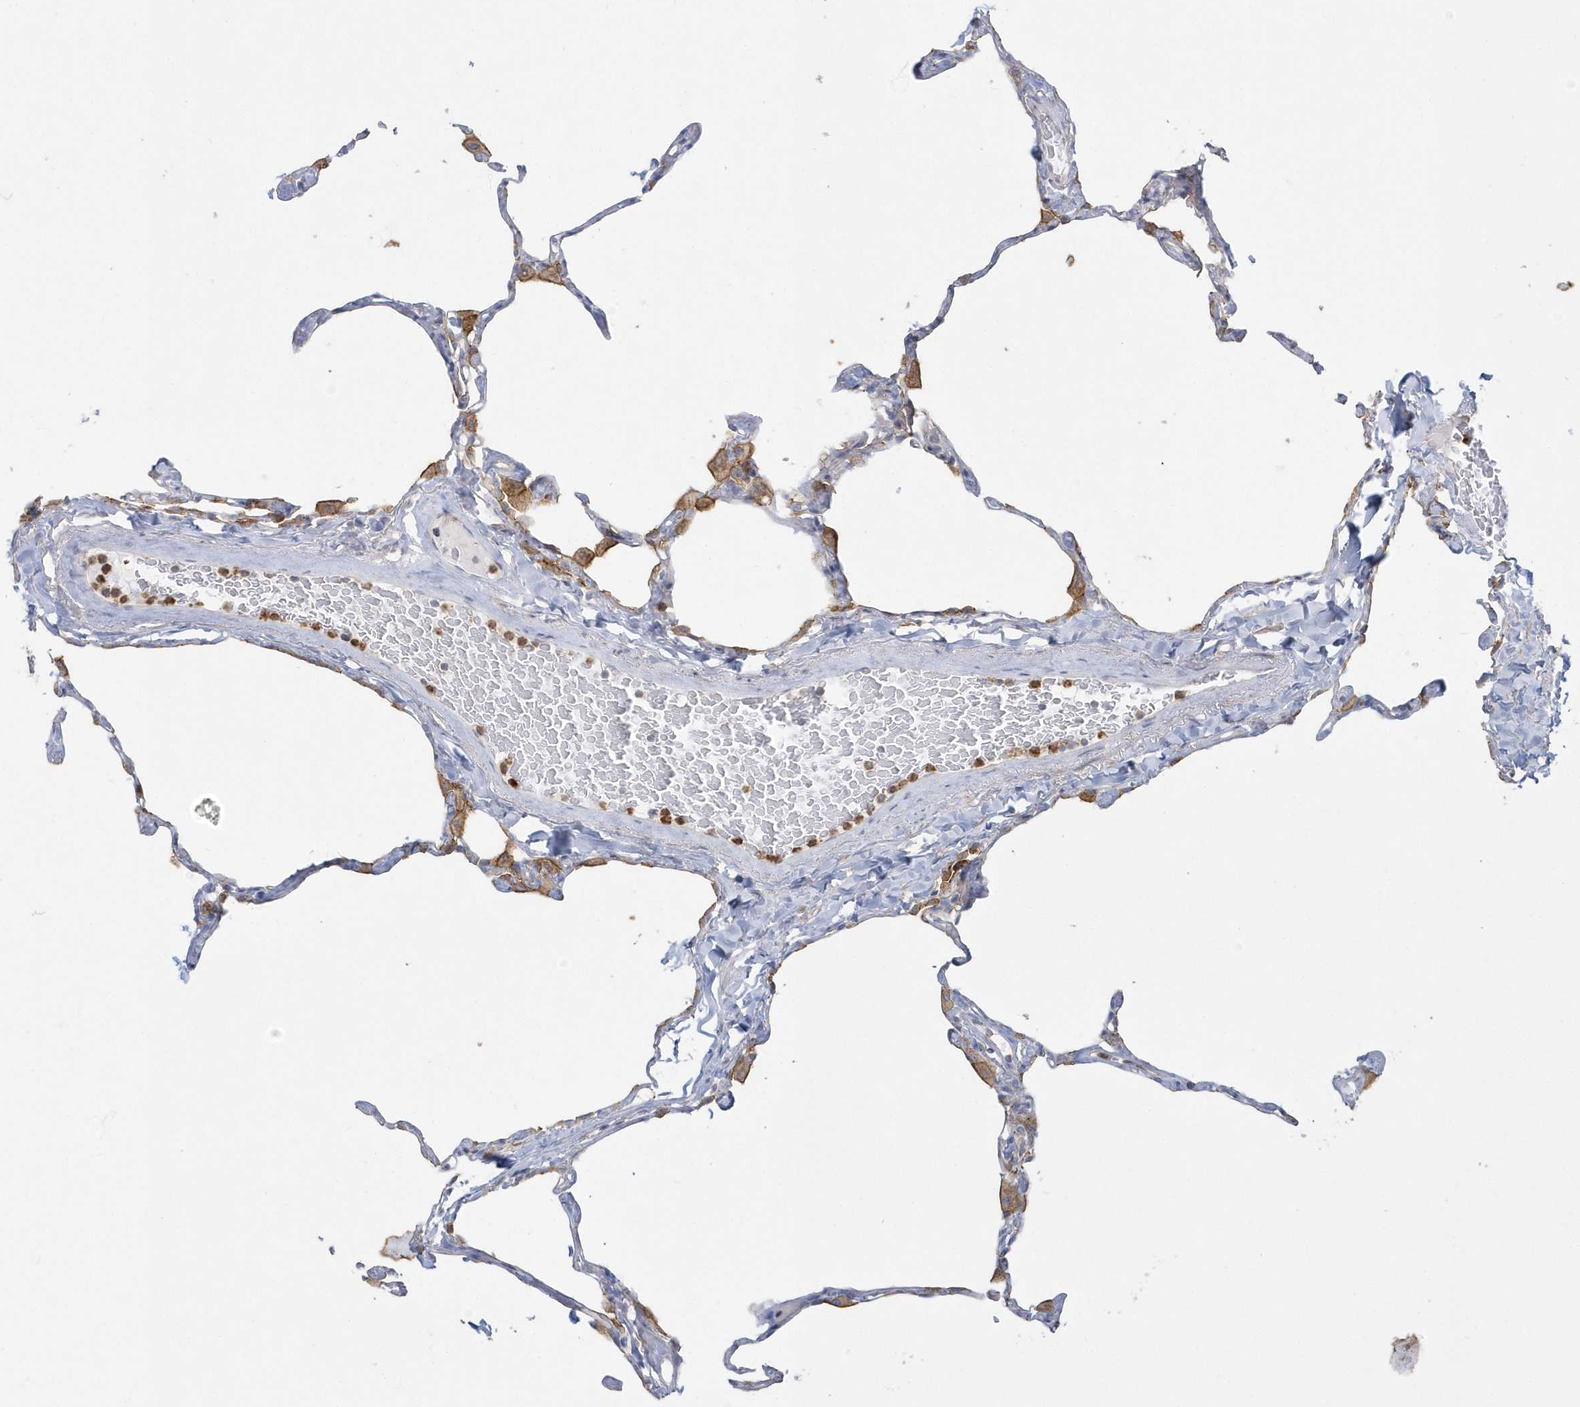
{"staining": {"intensity": "negative", "quantity": "none", "location": "none"}, "tissue": "lung", "cell_type": "Alveolar cells", "image_type": "normal", "snomed": [{"axis": "morphology", "description": "Normal tissue, NOS"}, {"axis": "topography", "description": "Lung"}], "caption": "Immunohistochemistry (IHC) histopathology image of benign lung: human lung stained with DAB demonstrates no significant protein positivity in alveolar cells.", "gene": "DNAJC18", "patient": {"sex": "male", "age": 65}}